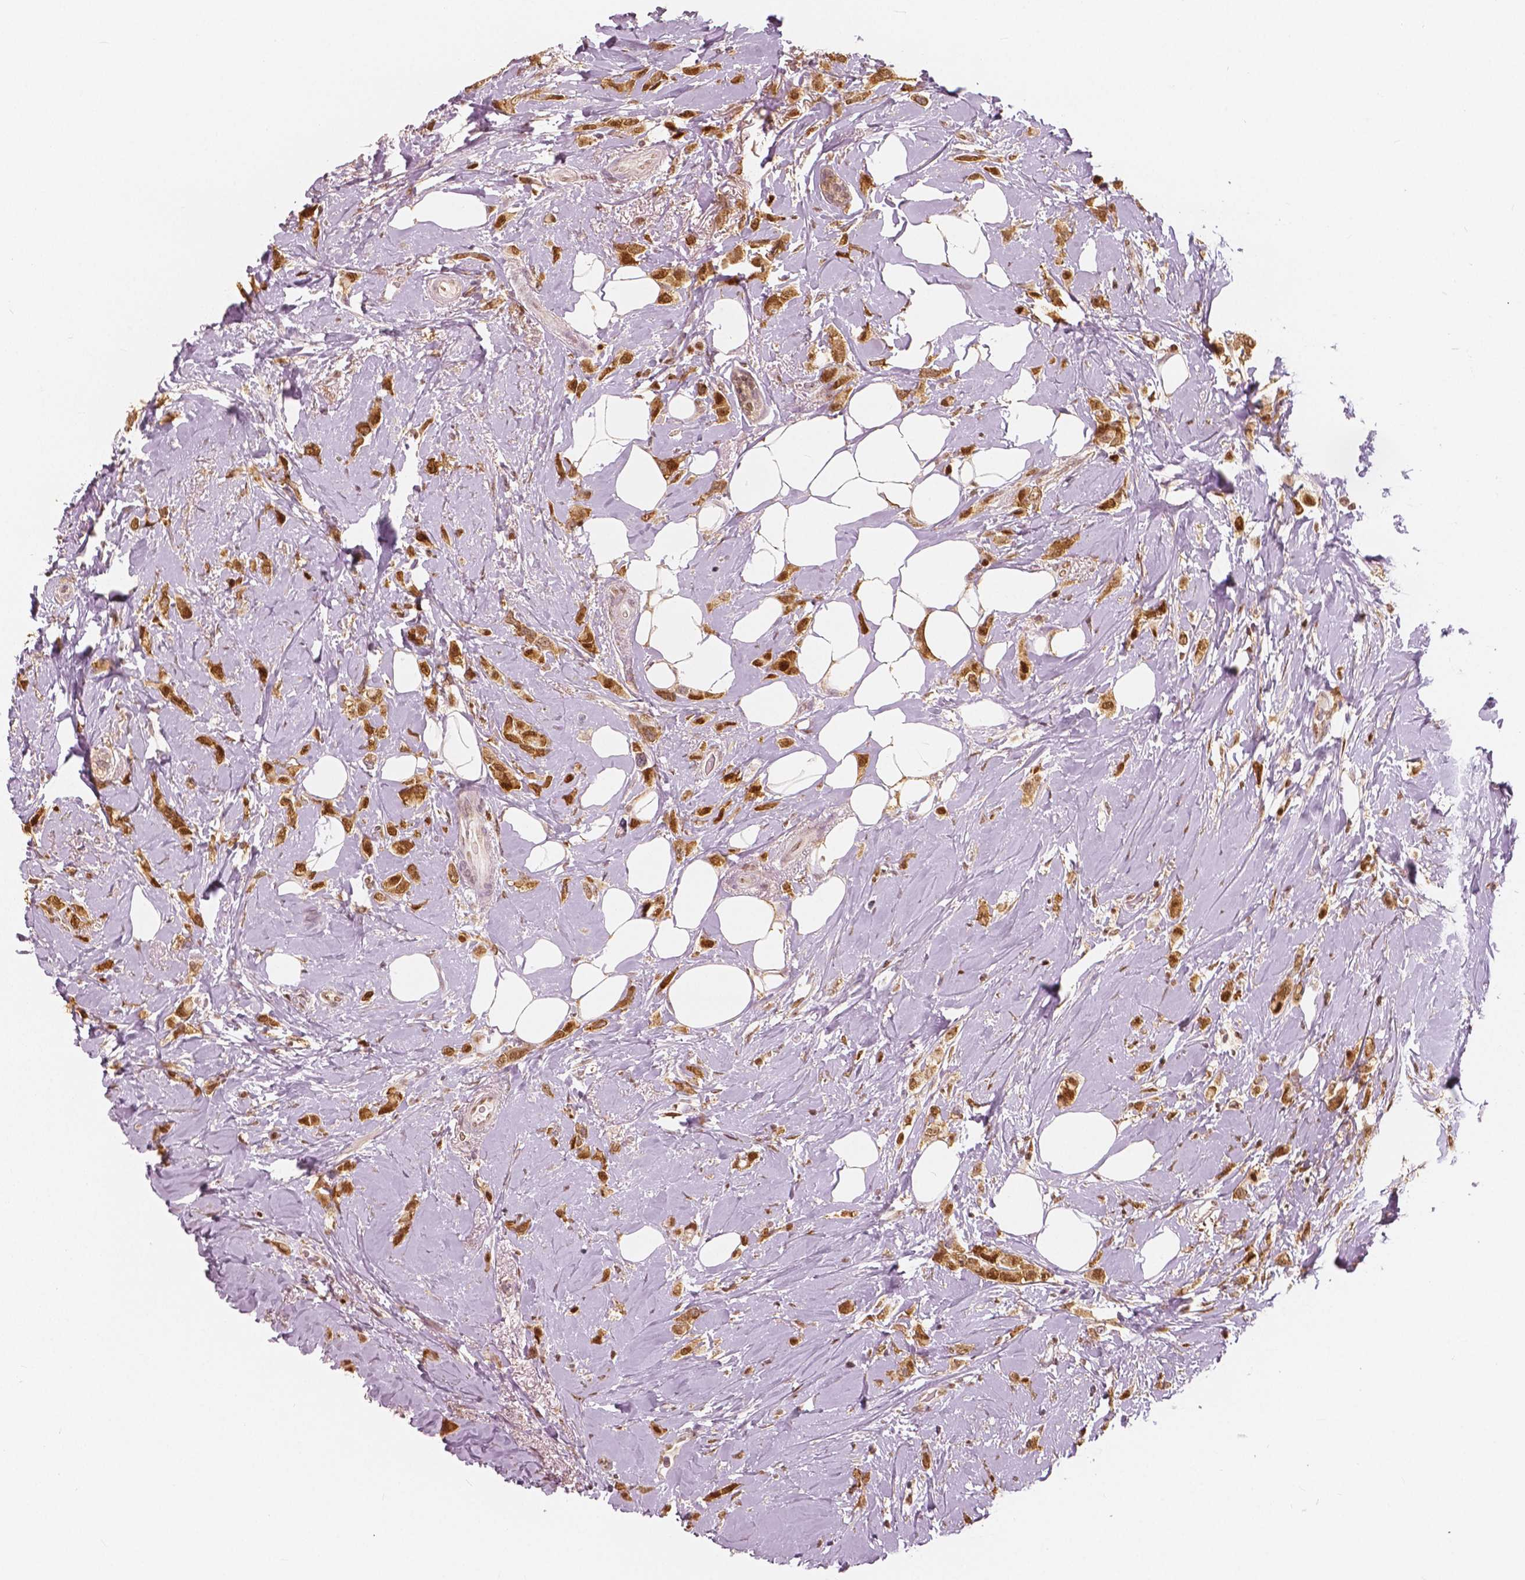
{"staining": {"intensity": "strong", "quantity": ">75%", "location": "nuclear"}, "tissue": "breast cancer", "cell_type": "Tumor cells", "image_type": "cancer", "snomed": [{"axis": "morphology", "description": "Lobular carcinoma"}, {"axis": "topography", "description": "Breast"}], "caption": "This micrograph demonstrates IHC staining of breast cancer (lobular carcinoma), with high strong nuclear expression in about >75% of tumor cells.", "gene": "SQSTM1", "patient": {"sex": "female", "age": 66}}